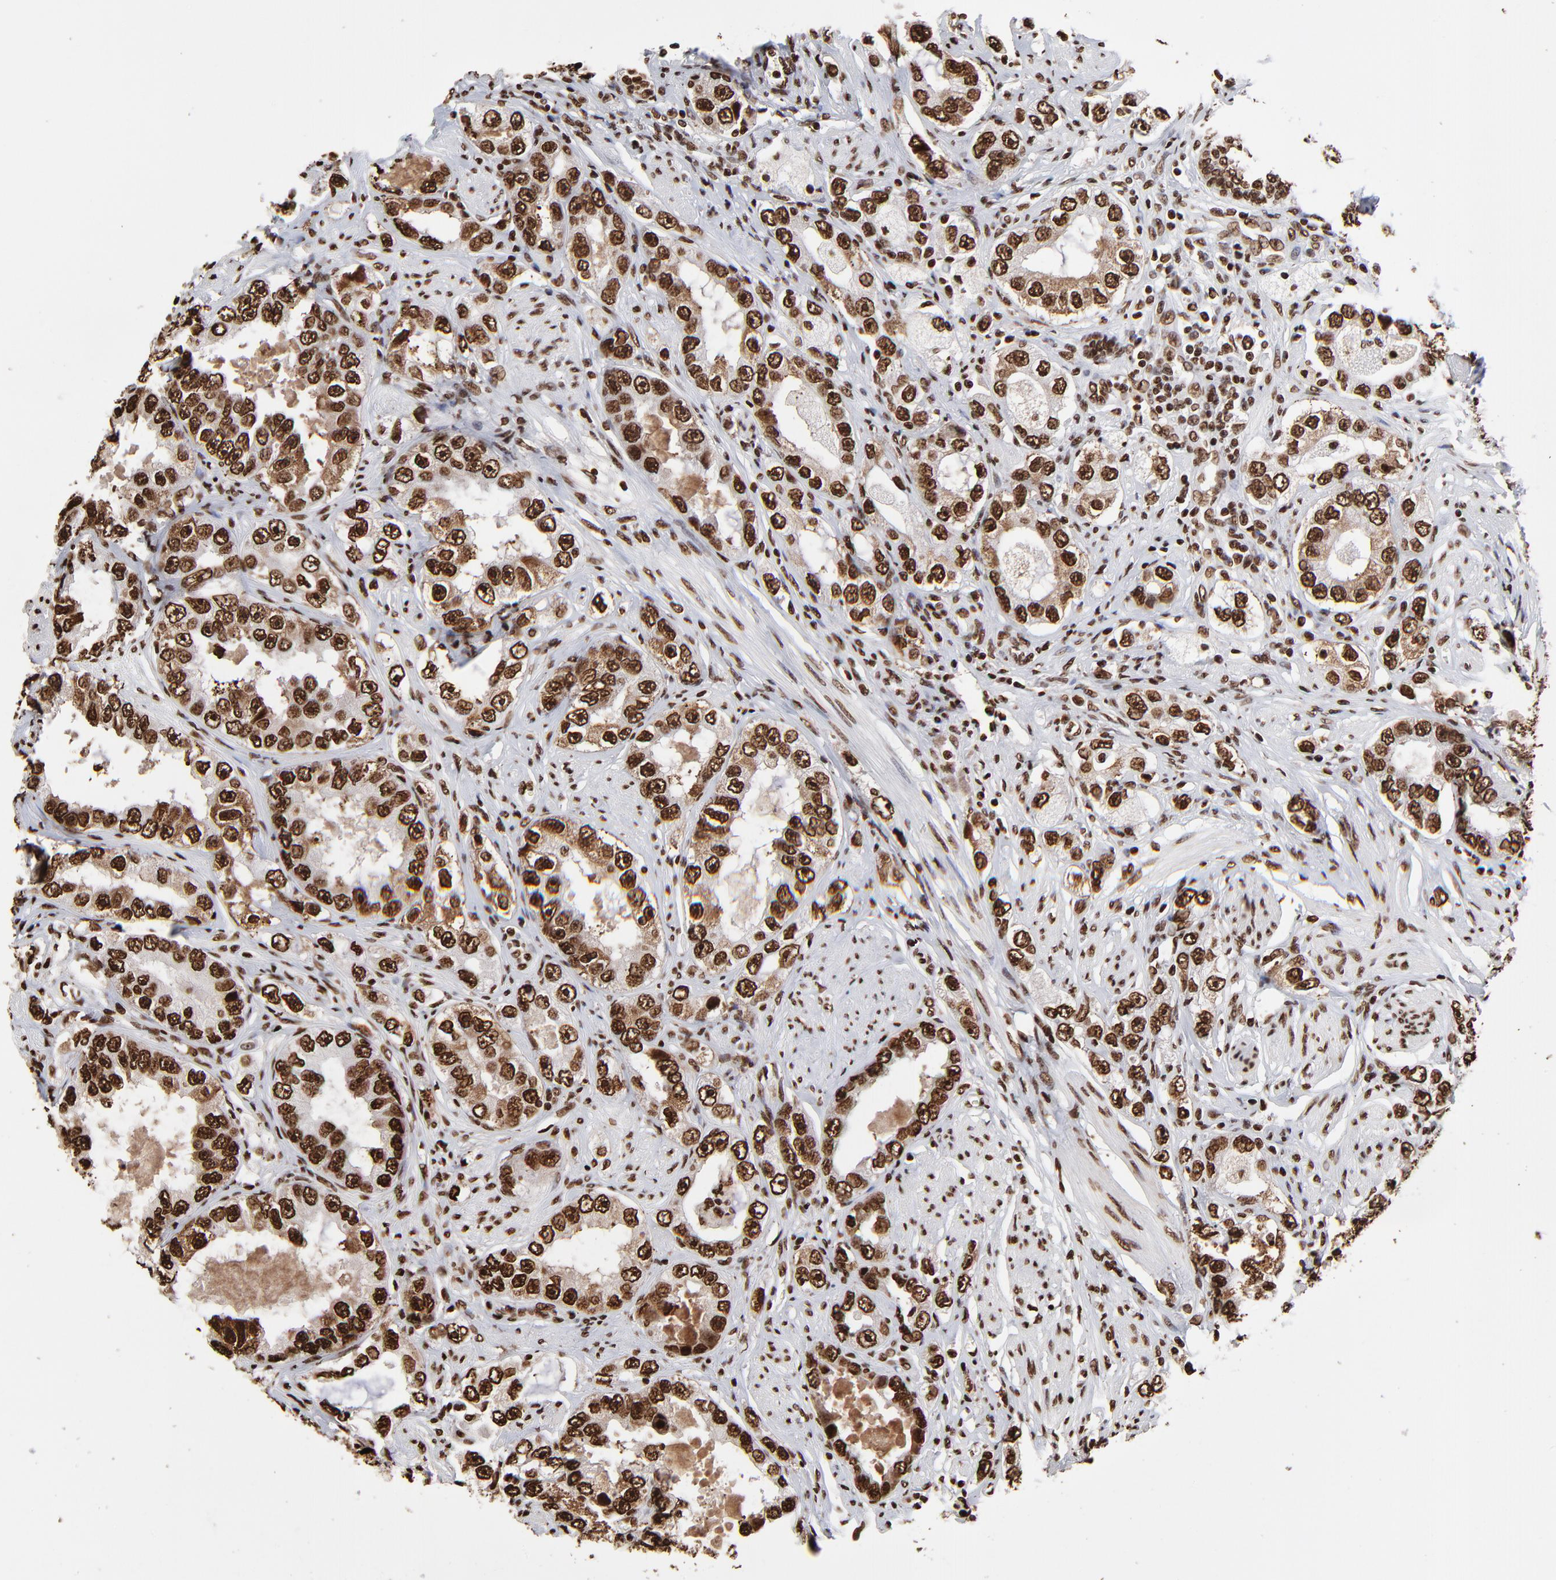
{"staining": {"intensity": "strong", "quantity": ">75%", "location": "nuclear"}, "tissue": "prostate cancer", "cell_type": "Tumor cells", "image_type": "cancer", "snomed": [{"axis": "morphology", "description": "Adenocarcinoma, High grade"}, {"axis": "topography", "description": "Prostate"}], "caption": "Immunohistochemistry (IHC) micrograph of neoplastic tissue: prostate cancer stained using immunohistochemistry exhibits high levels of strong protein expression localized specifically in the nuclear of tumor cells, appearing as a nuclear brown color.", "gene": "ZNF544", "patient": {"sex": "male", "age": 63}}